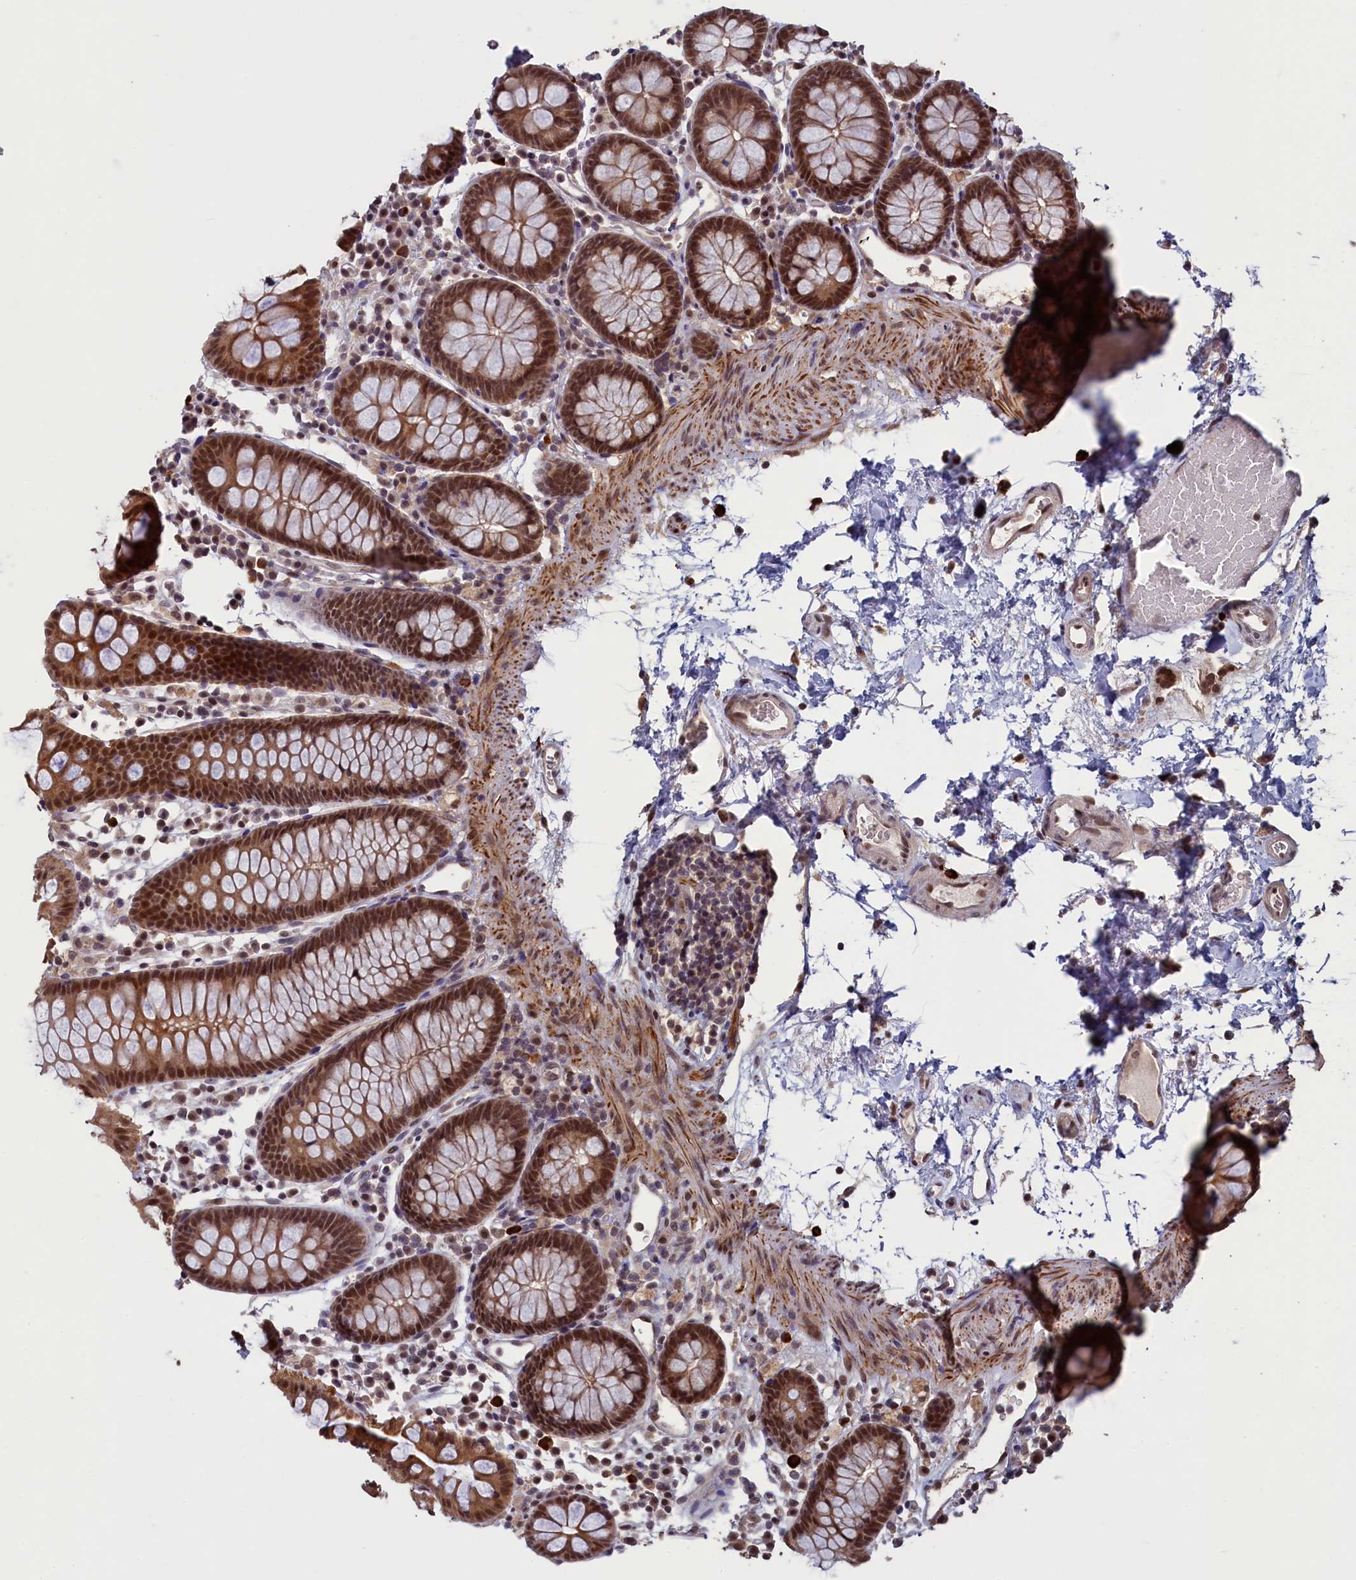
{"staining": {"intensity": "moderate", "quantity": "25%-75%", "location": "cytoplasmic/membranous,nuclear"}, "tissue": "colon", "cell_type": "Endothelial cells", "image_type": "normal", "snomed": [{"axis": "morphology", "description": "Normal tissue, NOS"}, {"axis": "topography", "description": "Colon"}], "caption": "Colon stained for a protein shows moderate cytoplasmic/membranous,nuclear positivity in endothelial cells.", "gene": "NAE1", "patient": {"sex": "male", "age": 75}}